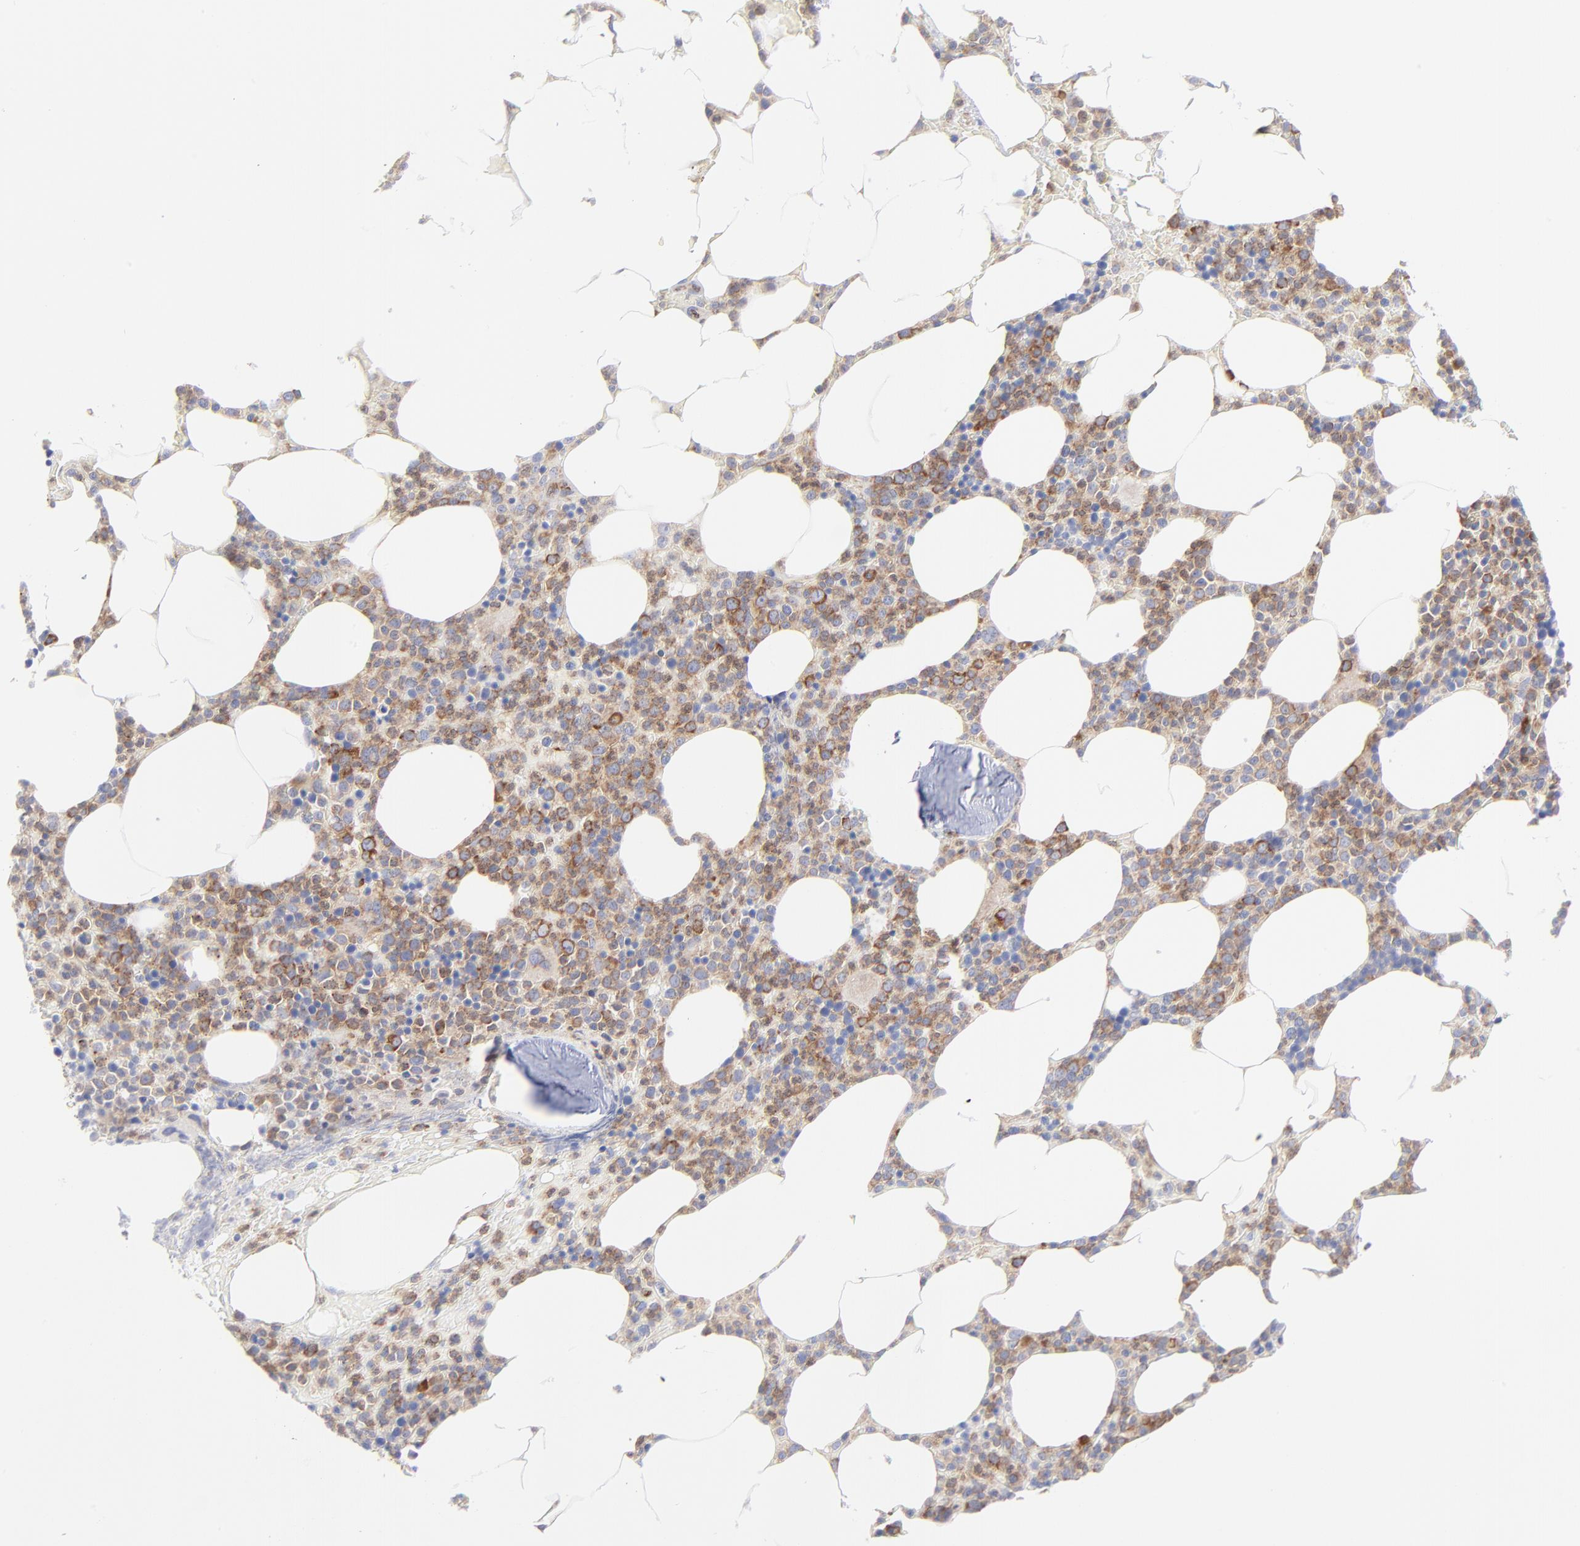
{"staining": {"intensity": "moderate", "quantity": "25%-75%", "location": "cytoplasmic/membranous"}, "tissue": "bone marrow", "cell_type": "Hematopoietic cells", "image_type": "normal", "snomed": [{"axis": "morphology", "description": "Normal tissue, NOS"}, {"axis": "topography", "description": "Bone marrow"}], "caption": "Hematopoietic cells demonstrate moderate cytoplasmic/membranous expression in approximately 25%-75% of cells in benign bone marrow.", "gene": "EIF2AK2", "patient": {"sex": "female", "age": 66}}